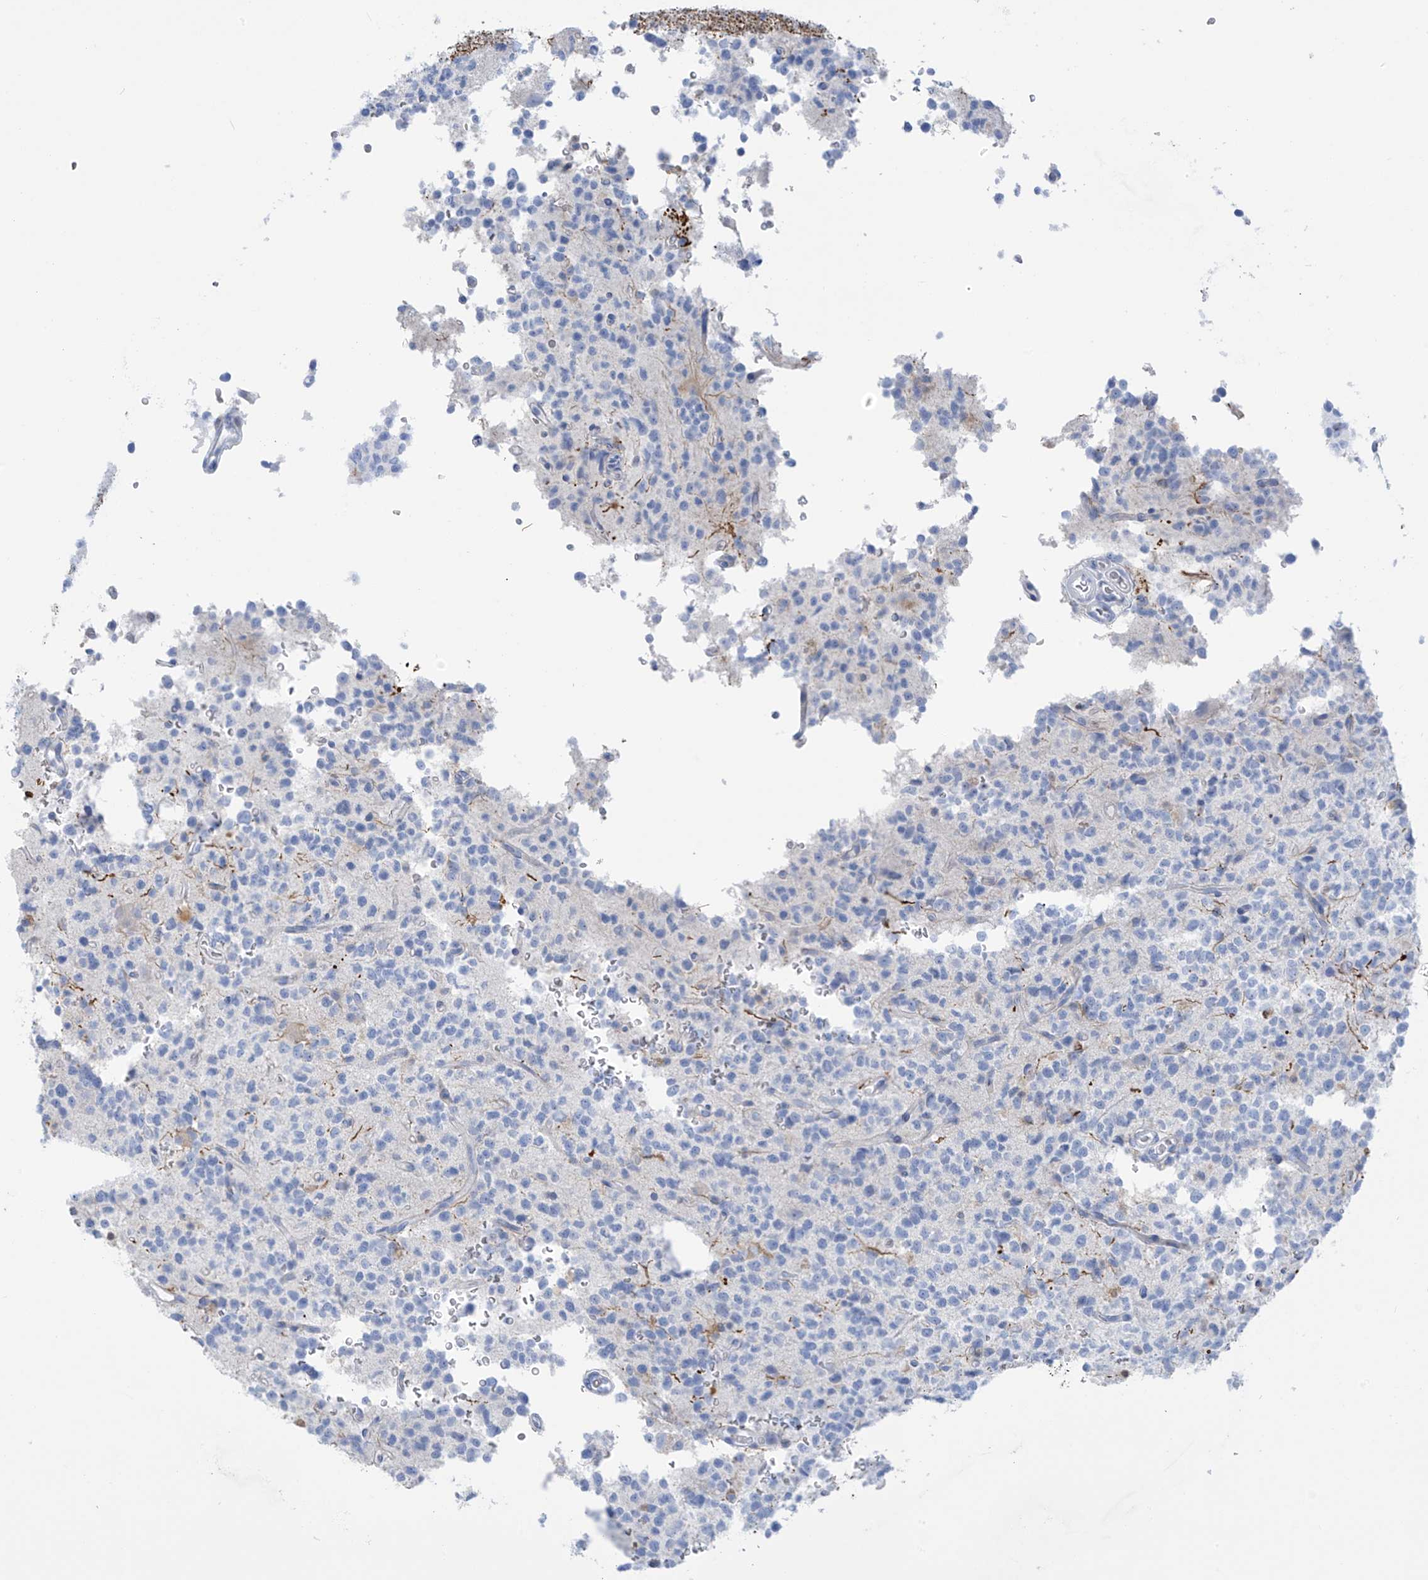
{"staining": {"intensity": "negative", "quantity": "none", "location": "none"}, "tissue": "glioma", "cell_type": "Tumor cells", "image_type": "cancer", "snomed": [{"axis": "morphology", "description": "Glioma, malignant, High grade"}, {"axis": "topography", "description": "Brain"}], "caption": "This is an IHC photomicrograph of high-grade glioma (malignant). There is no expression in tumor cells.", "gene": "TRMT2B", "patient": {"sex": "female", "age": 62}}